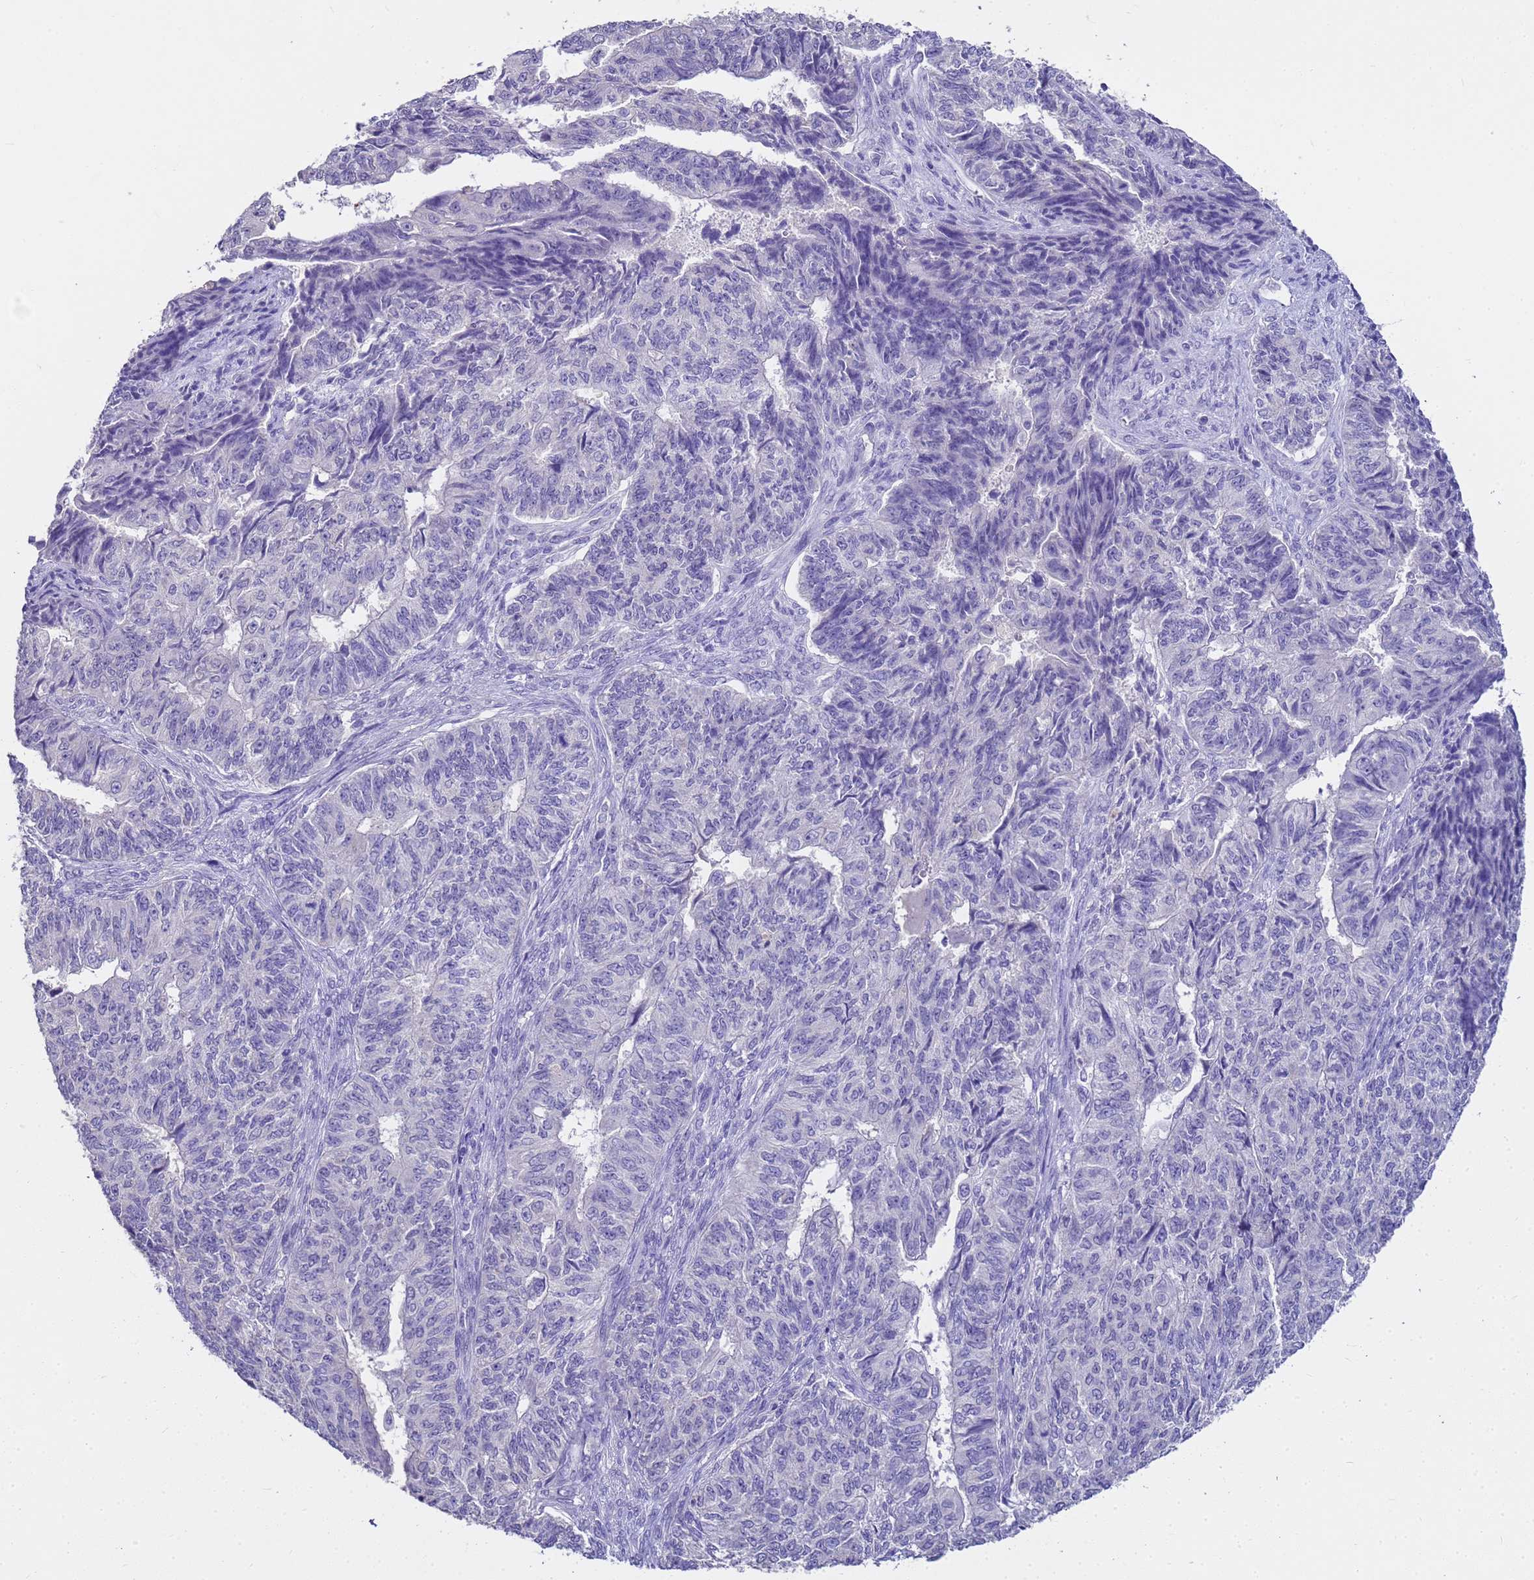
{"staining": {"intensity": "negative", "quantity": "none", "location": "none"}, "tissue": "endometrial cancer", "cell_type": "Tumor cells", "image_type": "cancer", "snomed": [{"axis": "morphology", "description": "Adenocarcinoma, NOS"}, {"axis": "topography", "description": "Endometrium"}], "caption": "Histopathology image shows no protein positivity in tumor cells of endometrial cancer (adenocarcinoma) tissue. (Immunohistochemistry (ihc), brightfield microscopy, high magnification).", "gene": "MS4A13", "patient": {"sex": "female", "age": 32}}